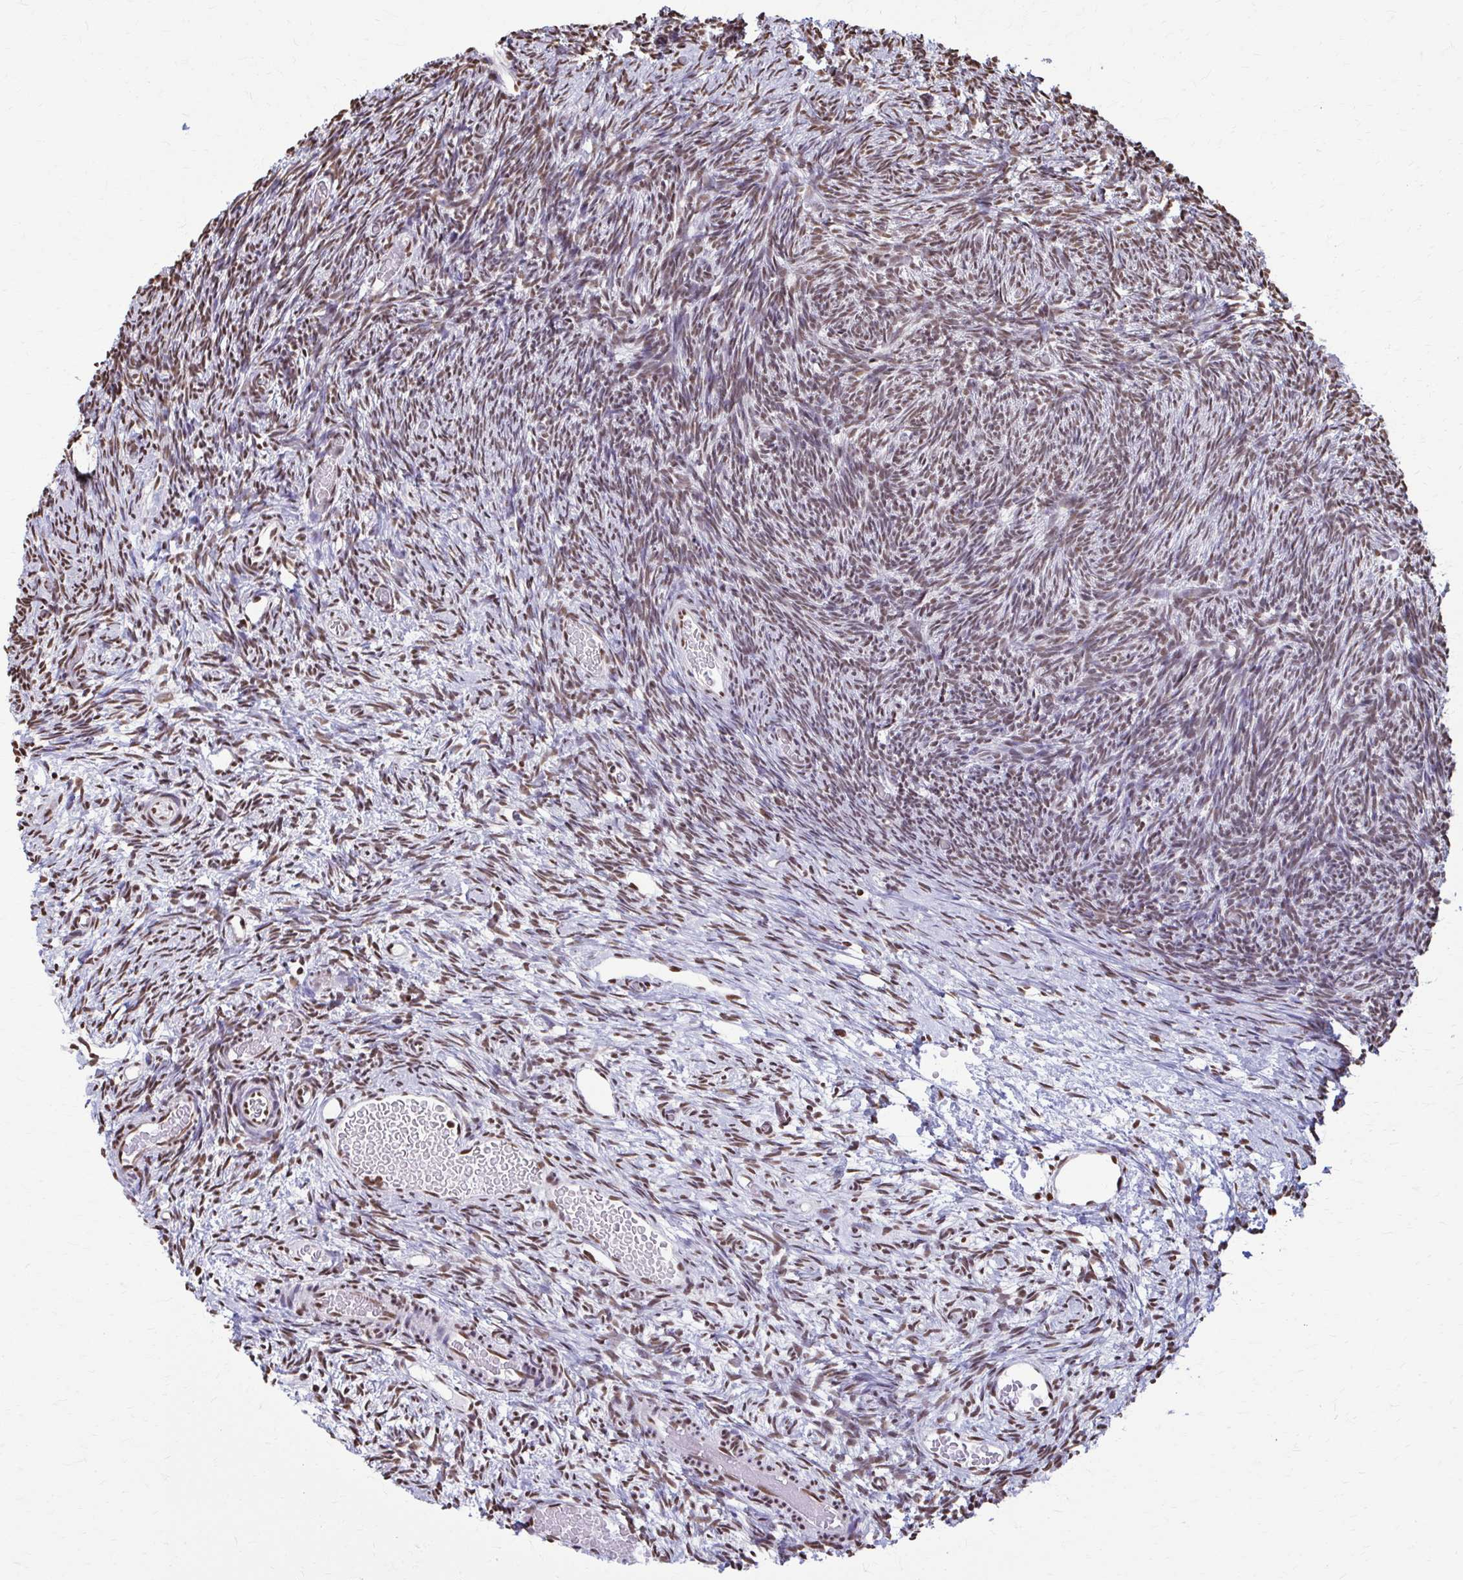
{"staining": {"intensity": "moderate", "quantity": ">75%", "location": "nuclear"}, "tissue": "ovary", "cell_type": "Ovarian stroma cells", "image_type": "normal", "snomed": [{"axis": "morphology", "description": "Normal tissue, NOS"}, {"axis": "topography", "description": "Ovary"}], "caption": "Ovary was stained to show a protein in brown. There is medium levels of moderate nuclear expression in approximately >75% of ovarian stroma cells.", "gene": "SNRPA", "patient": {"sex": "female", "age": 39}}